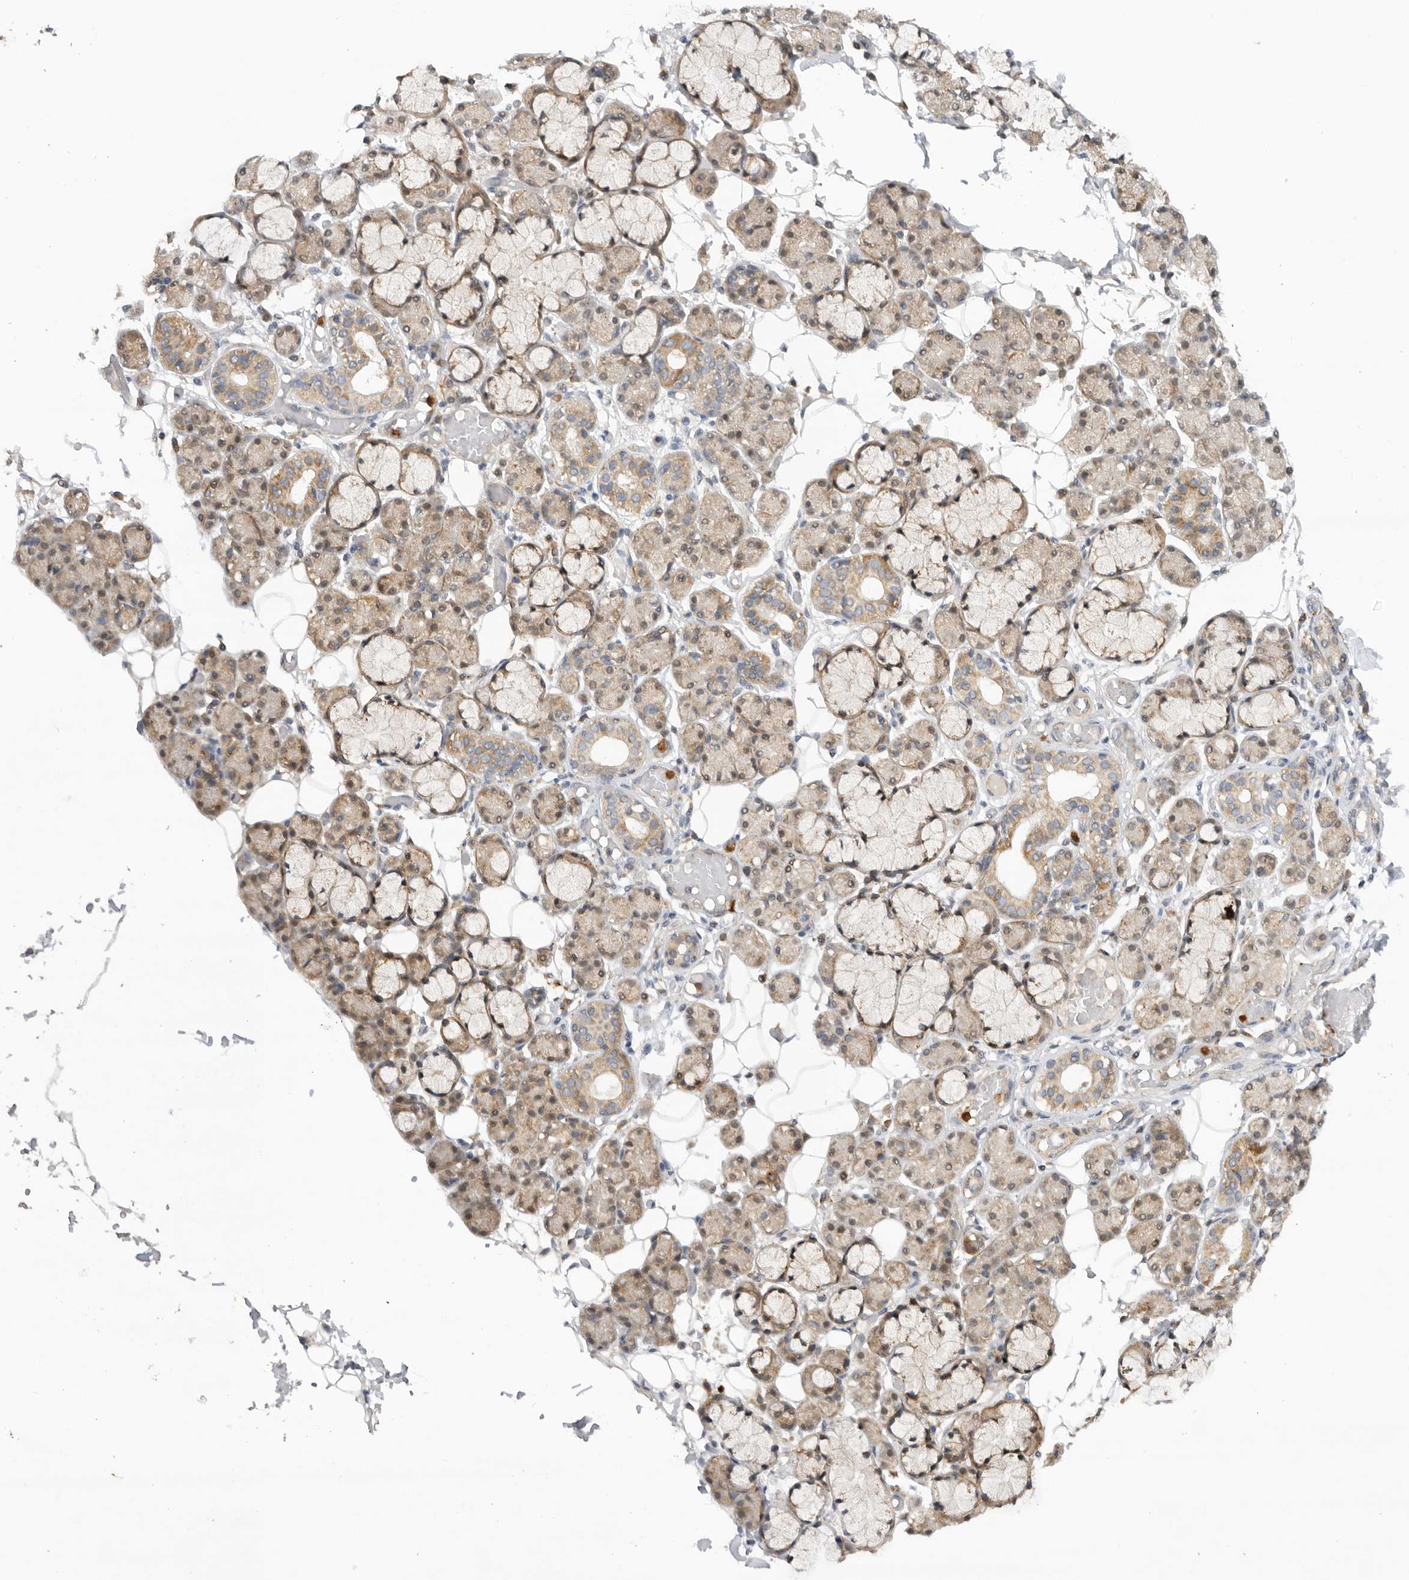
{"staining": {"intensity": "moderate", "quantity": "<25%", "location": "cytoplasmic/membranous"}, "tissue": "salivary gland", "cell_type": "Glandular cells", "image_type": "normal", "snomed": [{"axis": "morphology", "description": "Normal tissue, NOS"}, {"axis": "topography", "description": "Salivary gland"}], "caption": "This image displays IHC staining of unremarkable human salivary gland, with low moderate cytoplasmic/membranous expression in approximately <25% of glandular cells.", "gene": "GNE", "patient": {"sex": "male", "age": 63}}